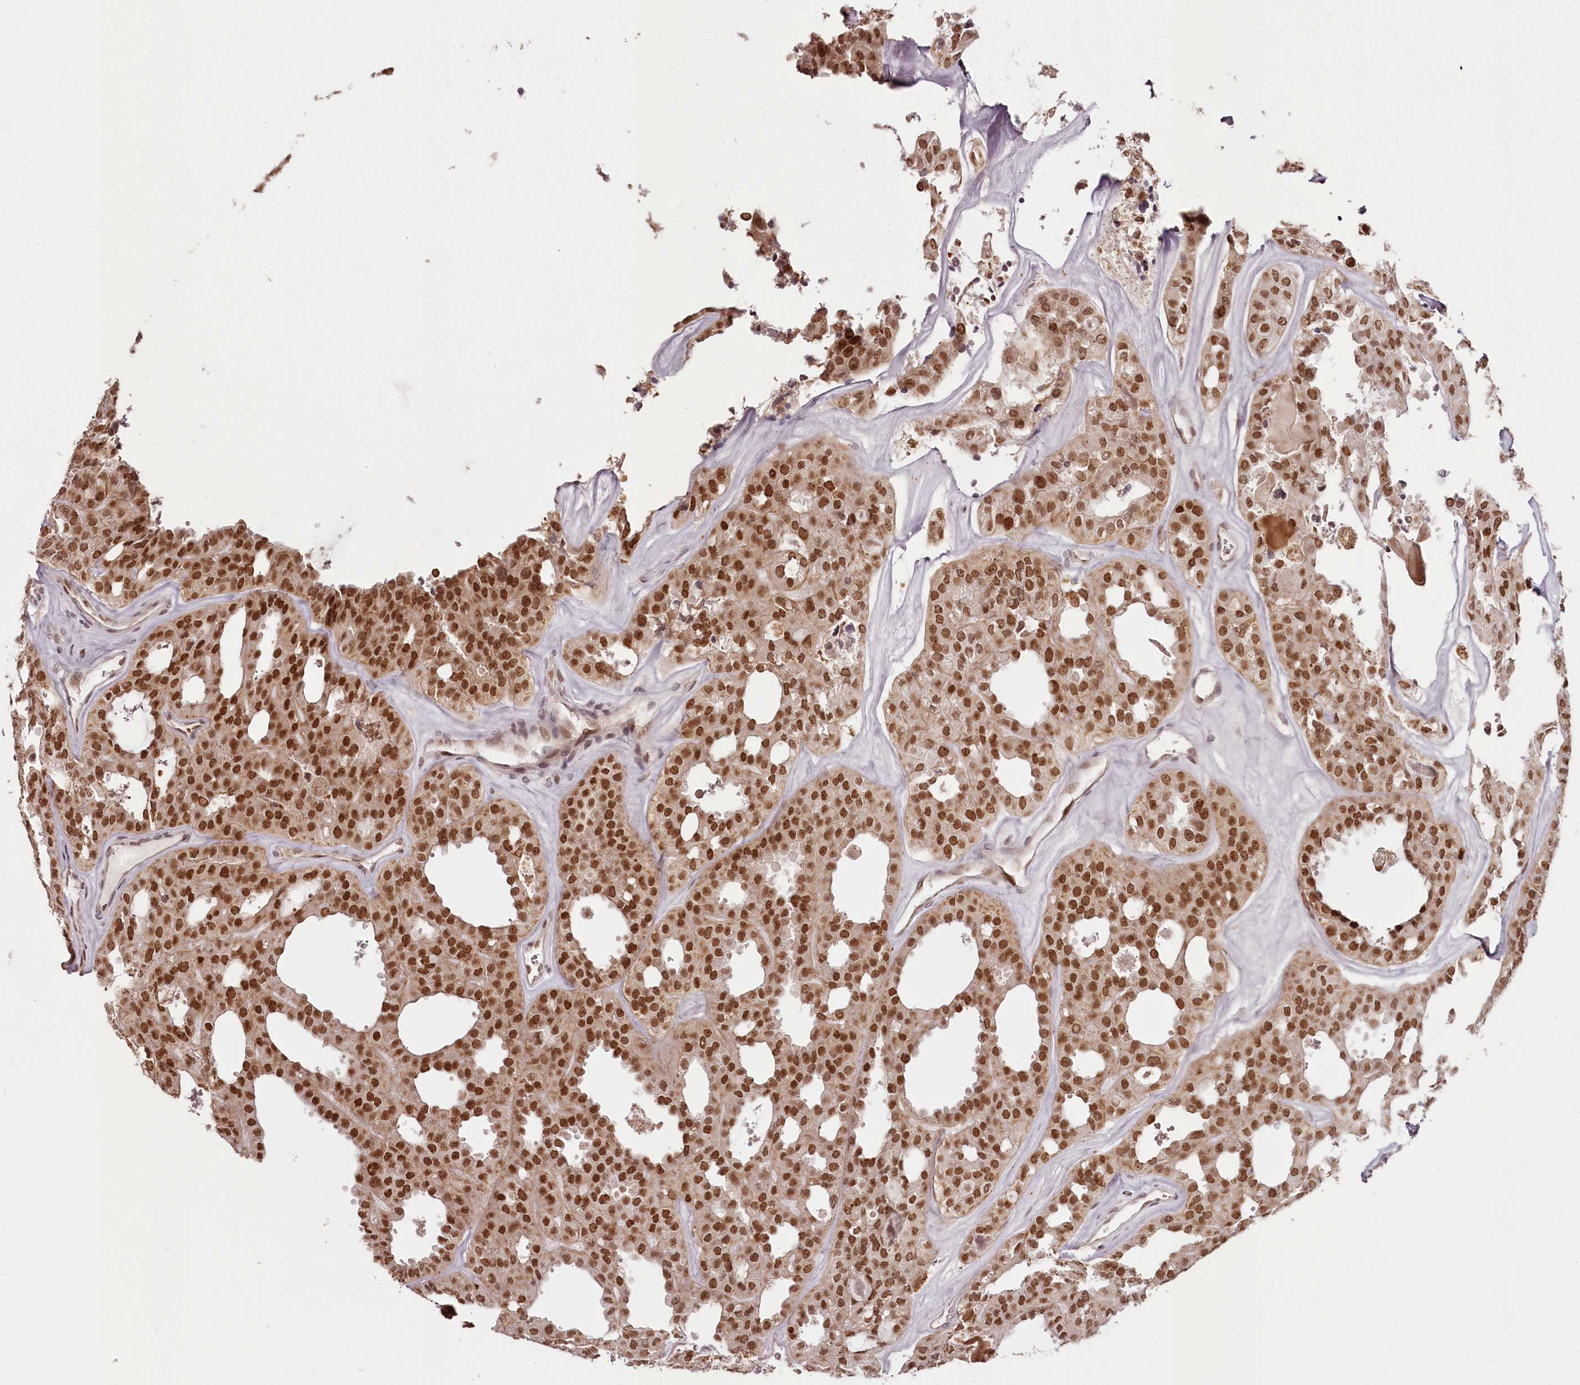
{"staining": {"intensity": "moderate", "quantity": ">75%", "location": "nuclear"}, "tissue": "thyroid cancer", "cell_type": "Tumor cells", "image_type": "cancer", "snomed": [{"axis": "morphology", "description": "Follicular adenoma carcinoma, NOS"}, {"axis": "topography", "description": "Thyroid gland"}], "caption": "Tumor cells exhibit moderate nuclear positivity in about >75% of cells in thyroid follicular adenoma carcinoma. (Stains: DAB in brown, nuclei in blue, Microscopy: brightfield microscopy at high magnification).", "gene": "THYN1", "patient": {"sex": "male", "age": 75}}